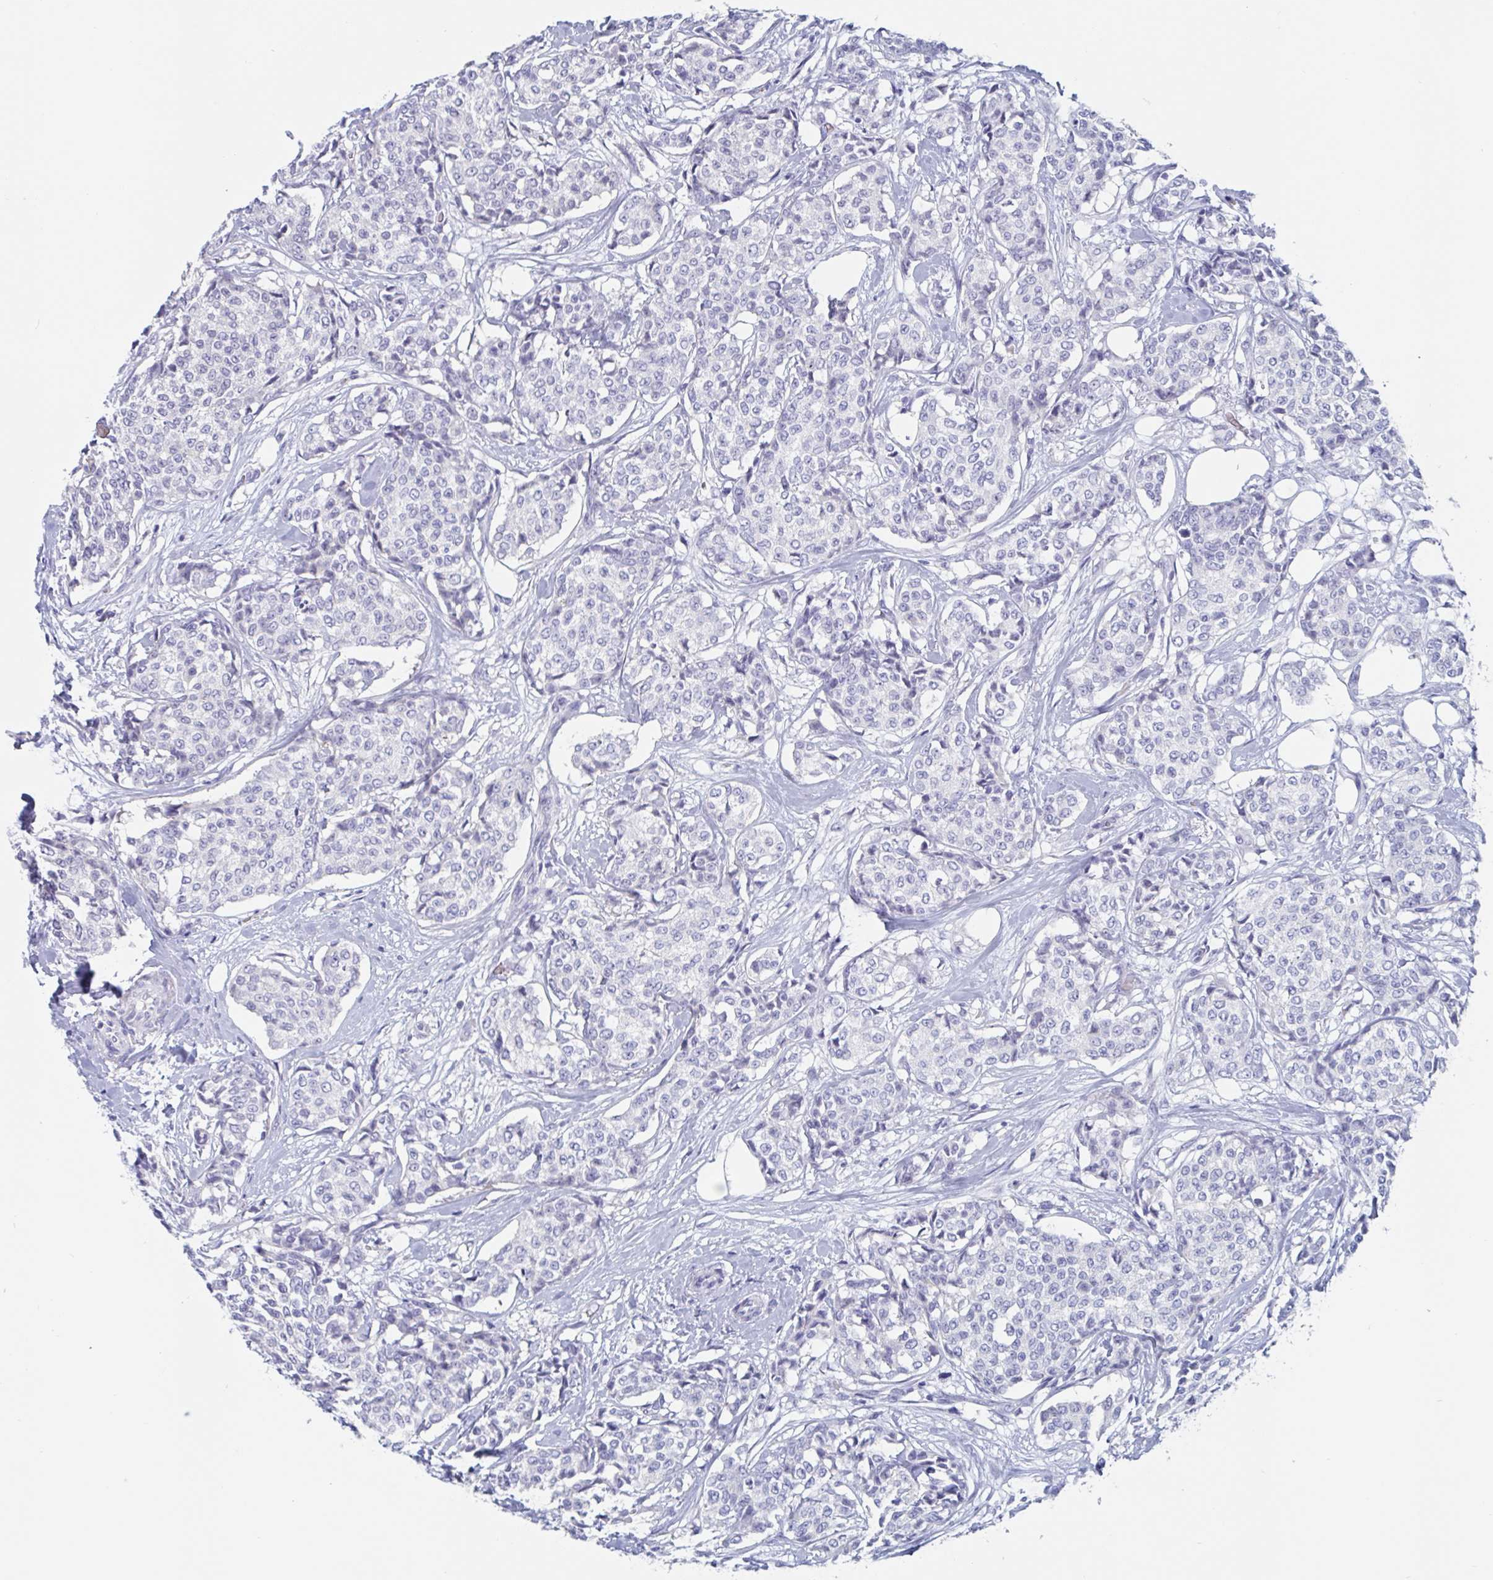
{"staining": {"intensity": "negative", "quantity": "none", "location": "none"}, "tissue": "breast cancer", "cell_type": "Tumor cells", "image_type": "cancer", "snomed": [{"axis": "morphology", "description": "Duct carcinoma"}, {"axis": "topography", "description": "Breast"}], "caption": "A photomicrograph of human infiltrating ductal carcinoma (breast) is negative for staining in tumor cells. (Immunohistochemistry, brightfield microscopy, high magnification).", "gene": "DPEP3", "patient": {"sex": "female", "age": 91}}